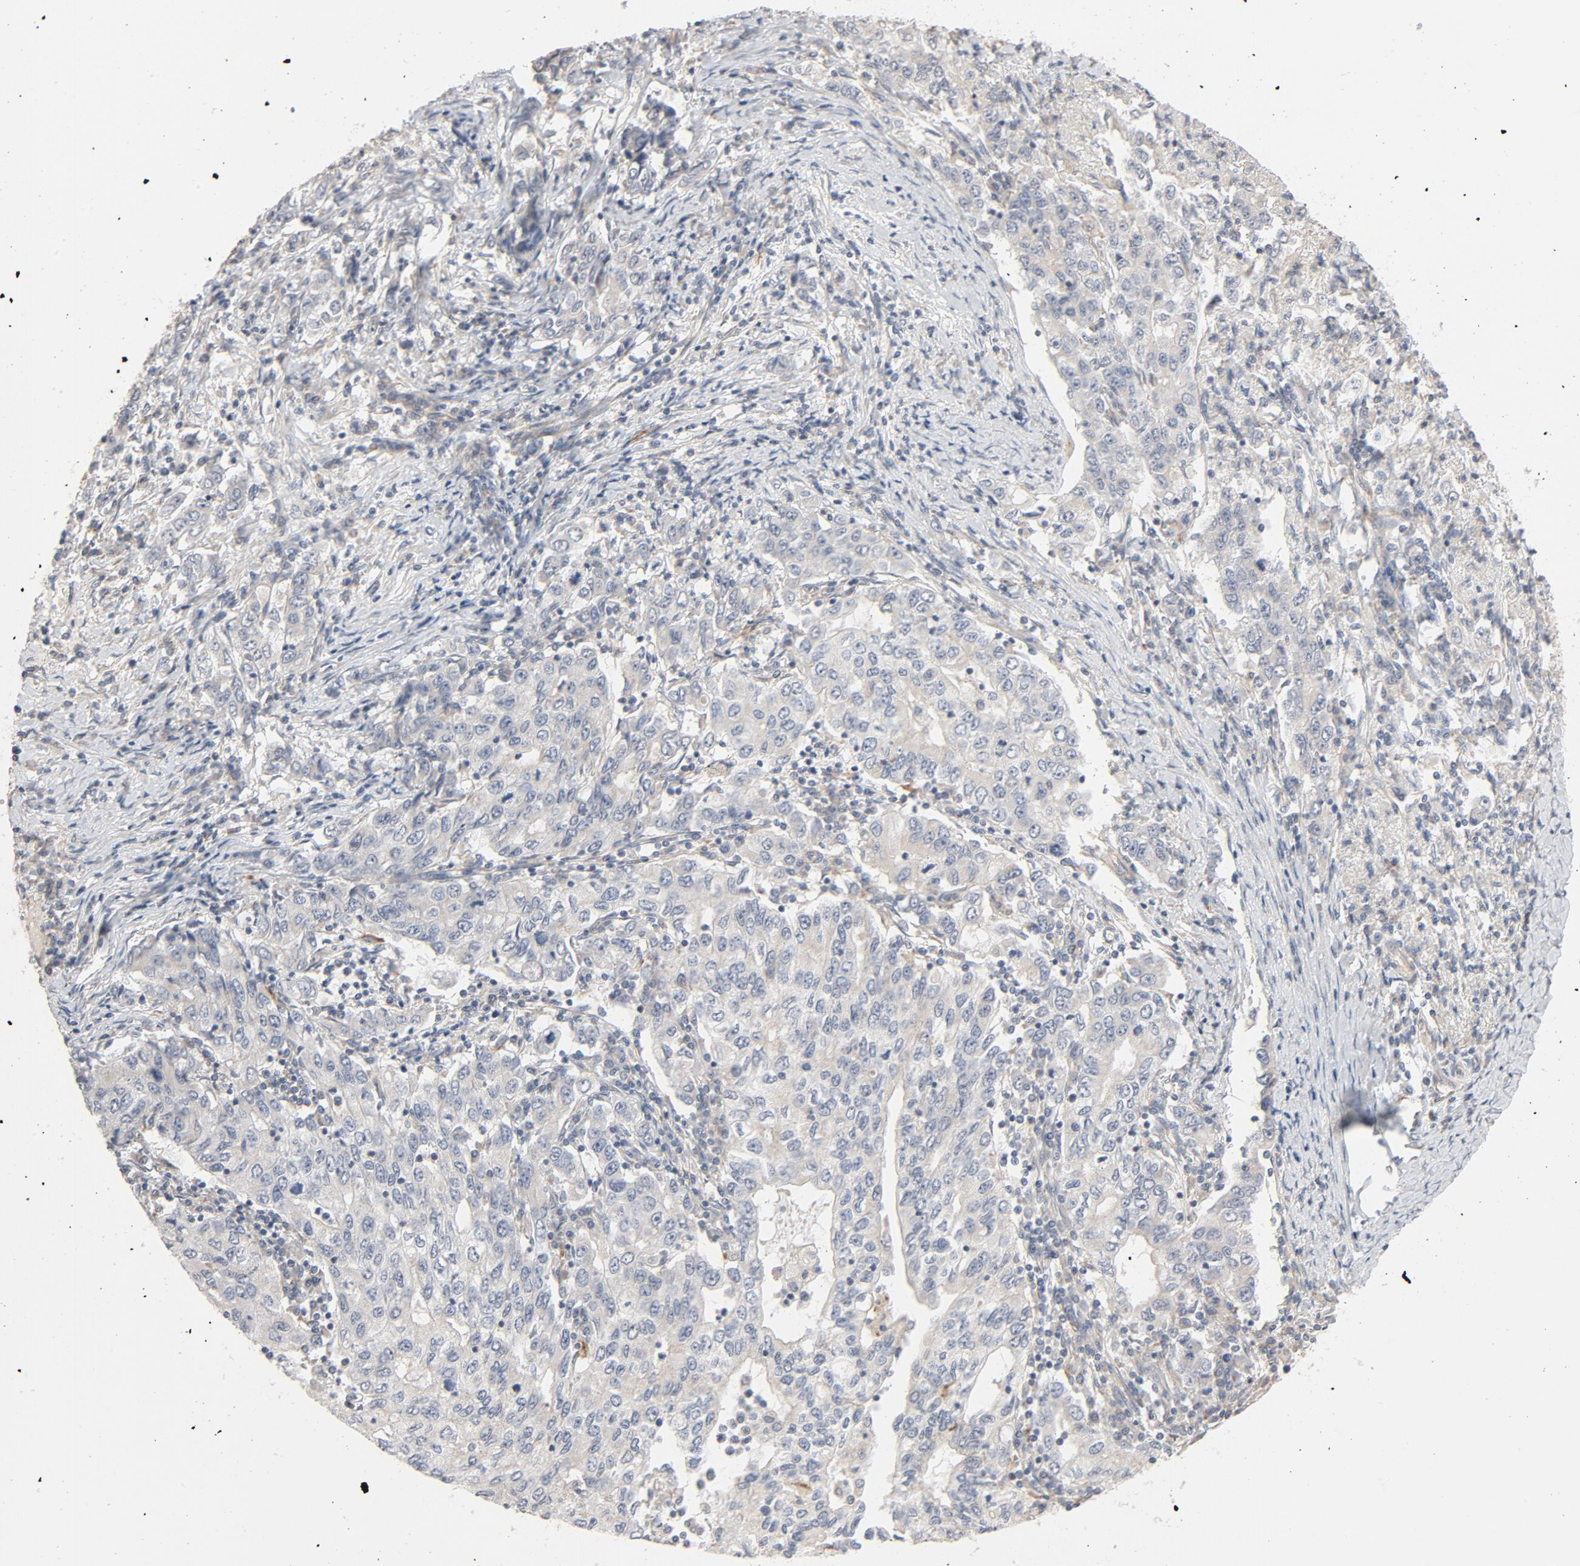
{"staining": {"intensity": "negative", "quantity": "none", "location": "none"}, "tissue": "stomach cancer", "cell_type": "Tumor cells", "image_type": "cancer", "snomed": [{"axis": "morphology", "description": "Adenocarcinoma, NOS"}, {"axis": "topography", "description": "Stomach, lower"}], "caption": "Micrograph shows no protein expression in tumor cells of stomach cancer tissue. (Immunohistochemistry, brightfield microscopy, high magnification).", "gene": "TRIOBP", "patient": {"sex": "female", "age": 72}}